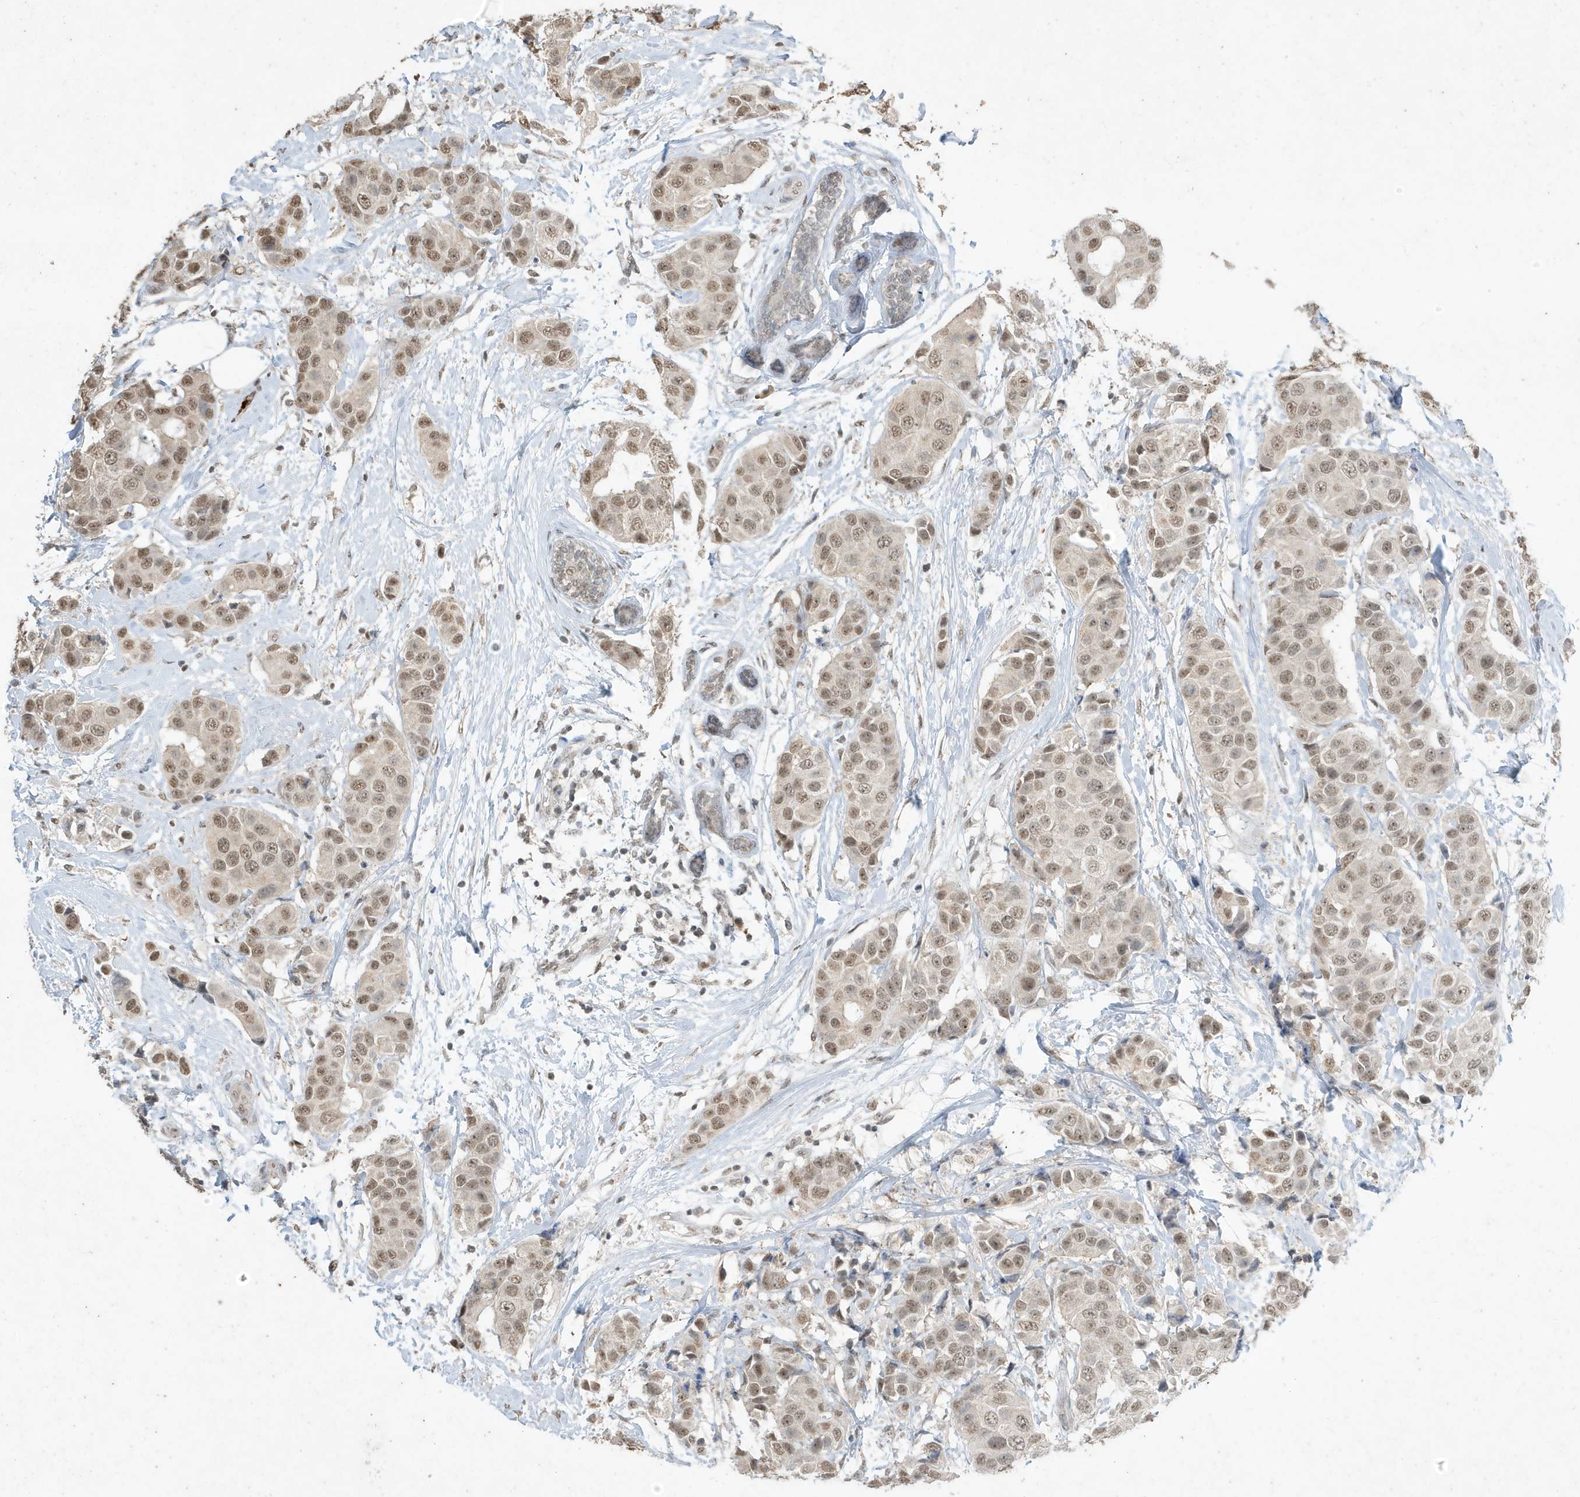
{"staining": {"intensity": "moderate", "quantity": ">75%", "location": "nuclear"}, "tissue": "breast cancer", "cell_type": "Tumor cells", "image_type": "cancer", "snomed": [{"axis": "morphology", "description": "Normal tissue, NOS"}, {"axis": "morphology", "description": "Duct carcinoma"}, {"axis": "topography", "description": "Breast"}], "caption": "Immunohistochemical staining of breast infiltrating ductal carcinoma shows medium levels of moderate nuclear protein expression in approximately >75% of tumor cells.", "gene": "DEFA1", "patient": {"sex": "female", "age": 39}}